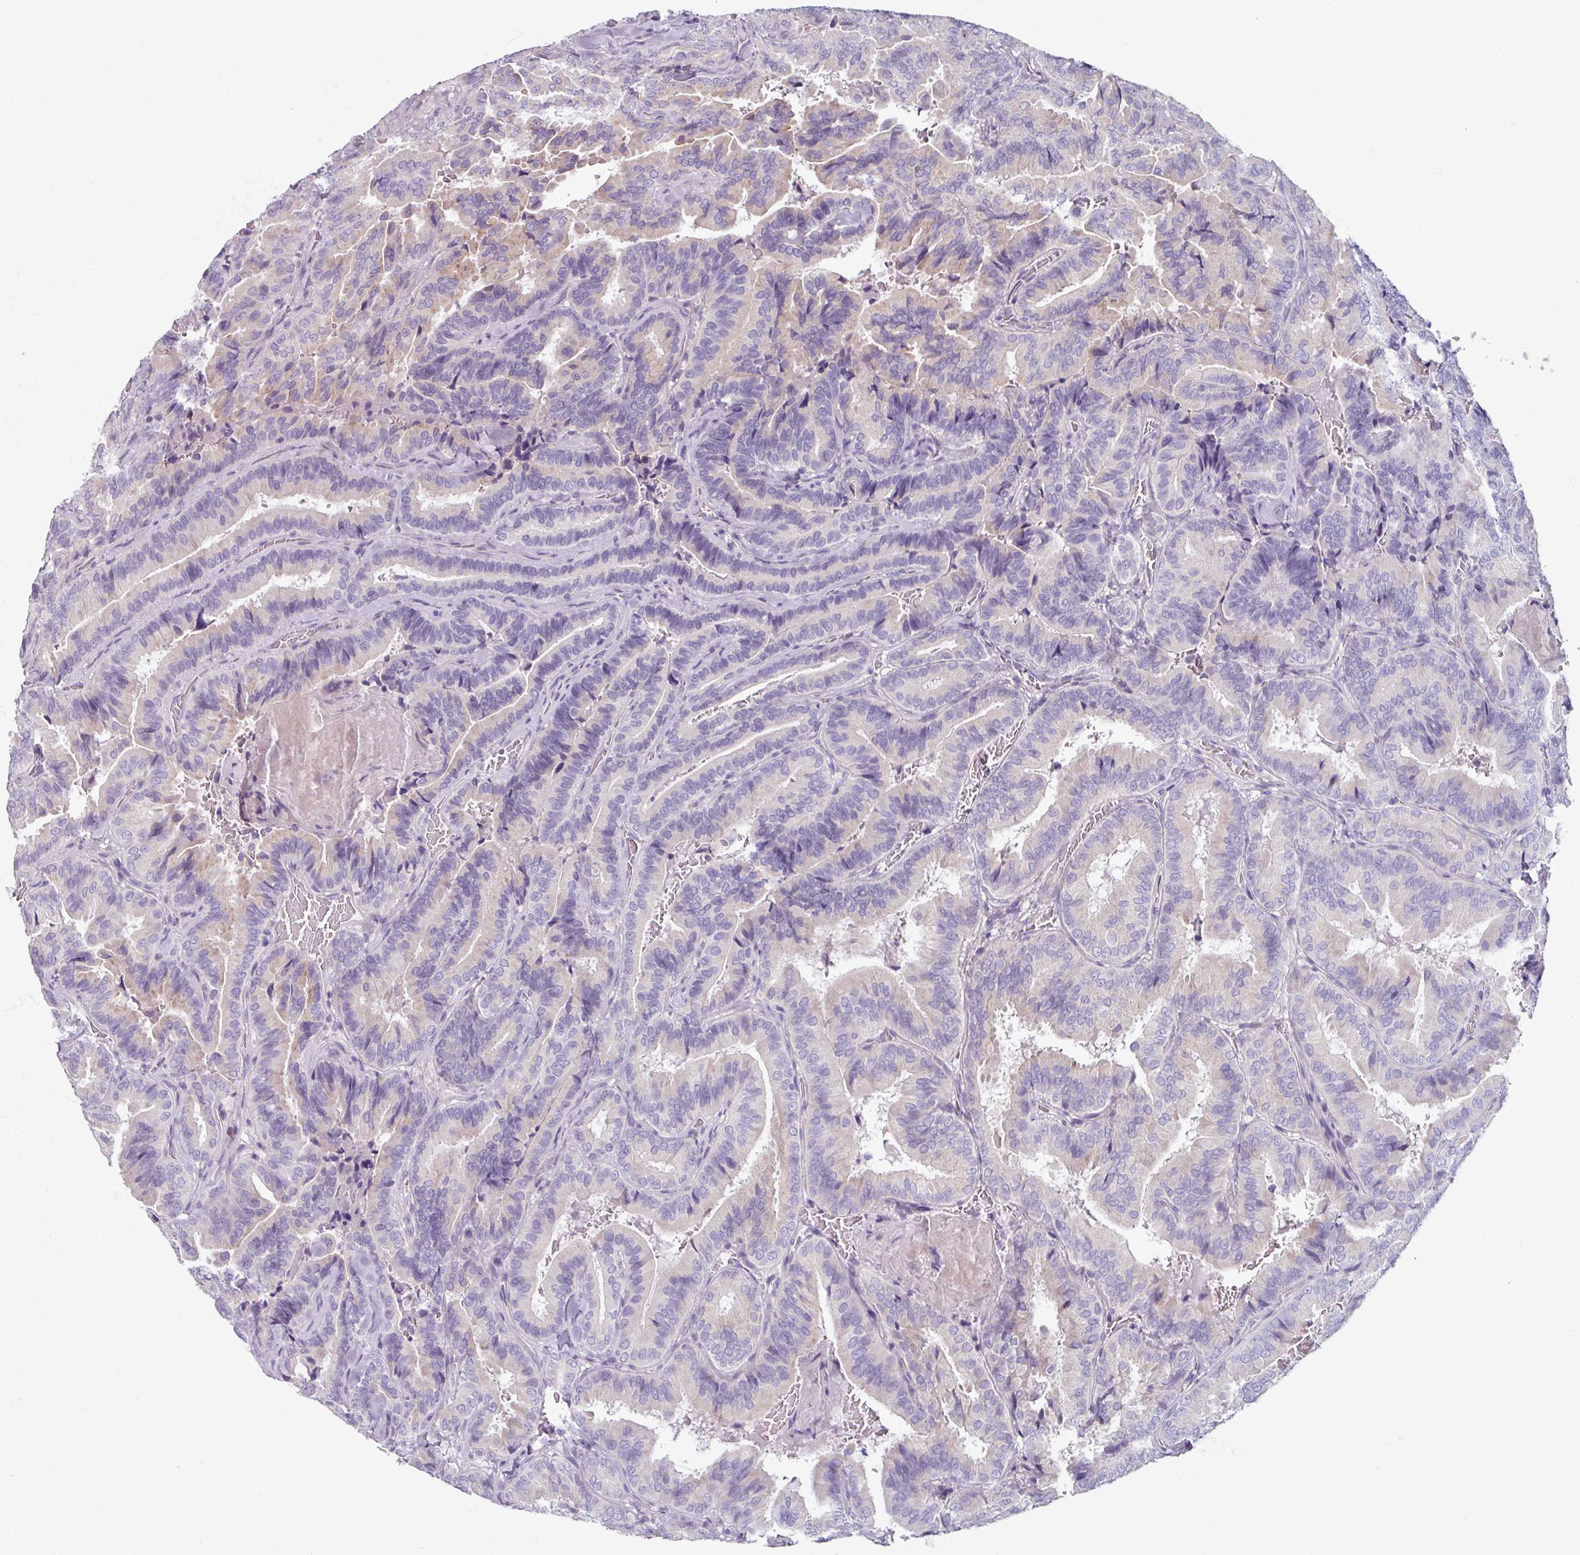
{"staining": {"intensity": "moderate", "quantity": "<25%", "location": "cytoplasmic/membranous"}, "tissue": "thyroid cancer", "cell_type": "Tumor cells", "image_type": "cancer", "snomed": [{"axis": "morphology", "description": "Papillary adenocarcinoma, NOS"}, {"axis": "topography", "description": "Thyroid gland"}], "caption": "Brown immunohistochemical staining in thyroid cancer (papillary adenocarcinoma) displays moderate cytoplasmic/membranous staining in about <25% of tumor cells.", "gene": "SMIM11", "patient": {"sex": "male", "age": 61}}